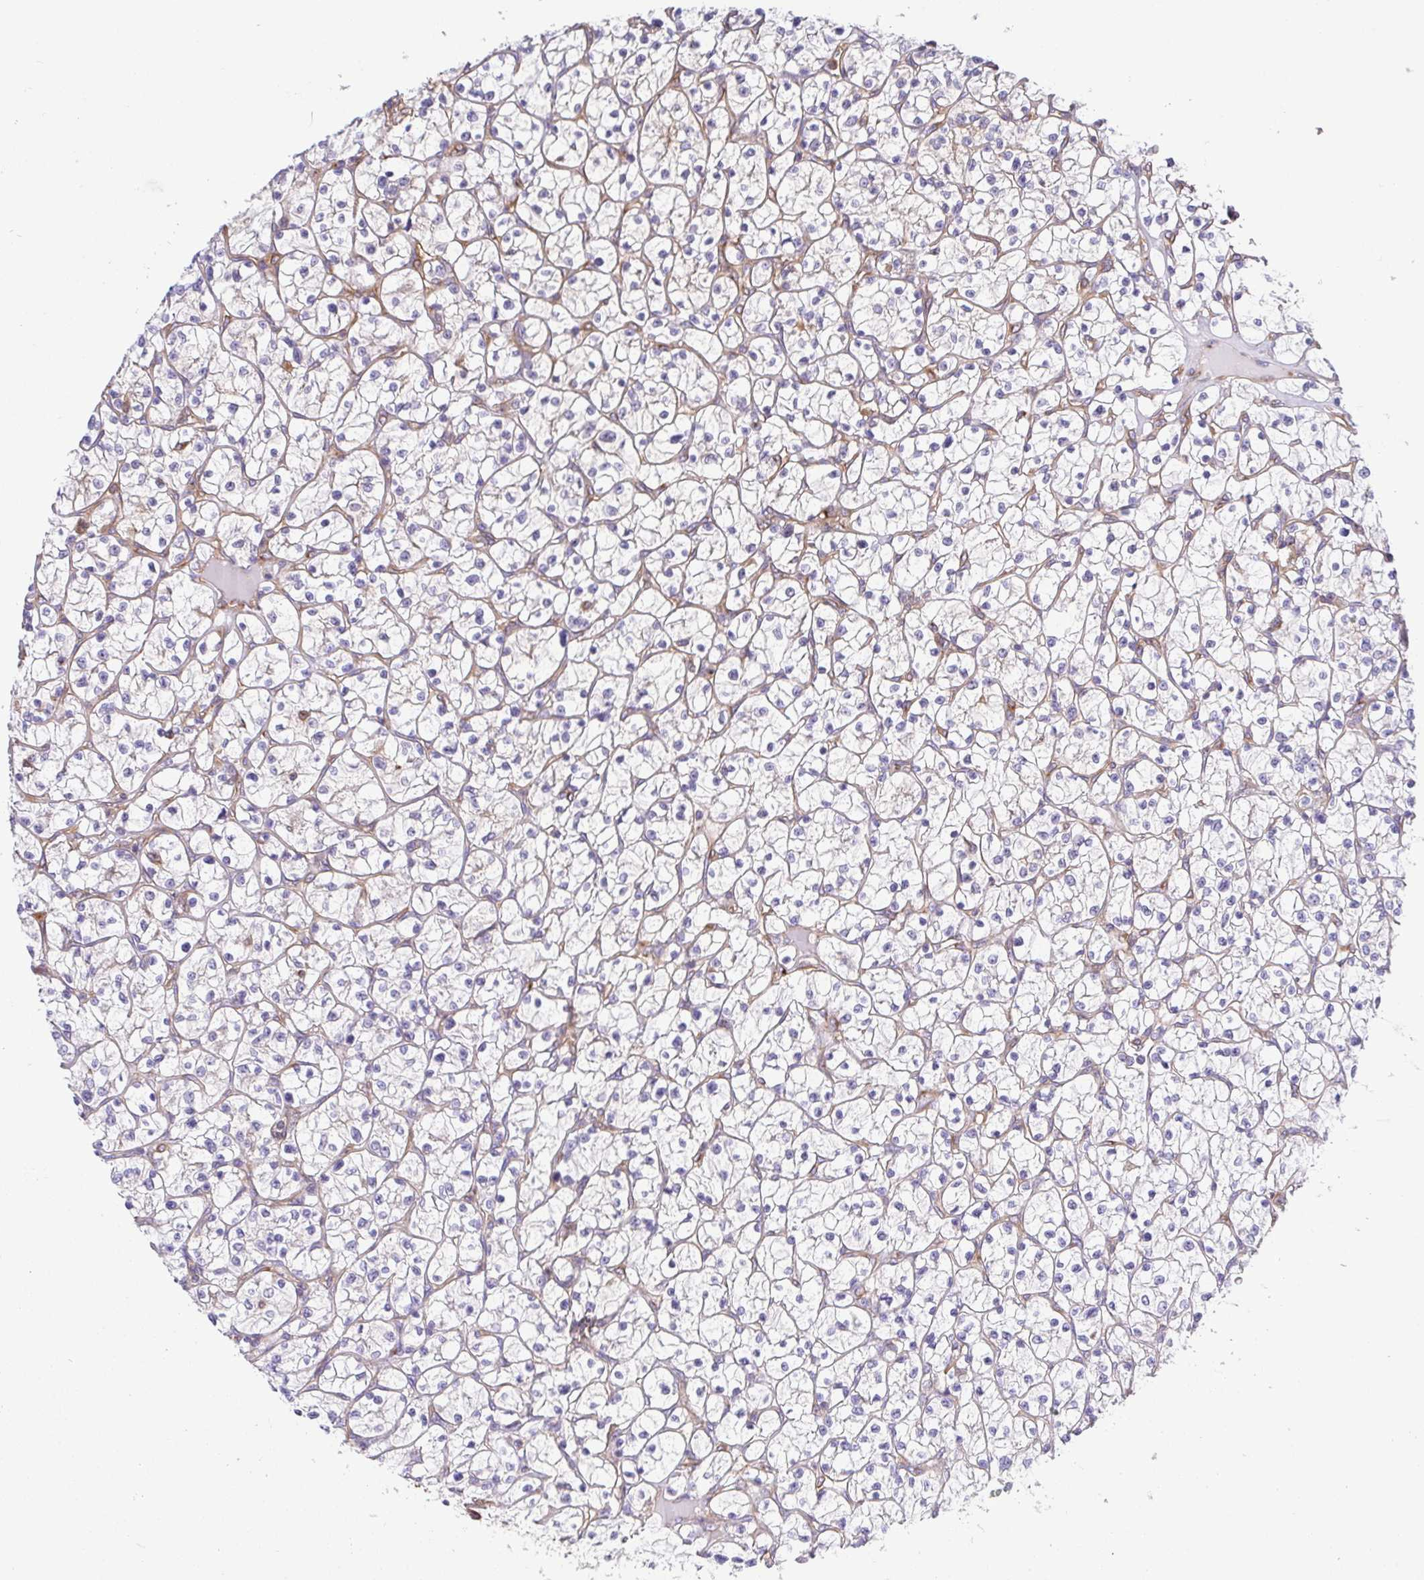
{"staining": {"intensity": "moderate", "quantity": "<25%", "location": "cytoplasmic/membranous"}, "tissue": "renal cancer", "cell_type": "Tumor cells", "image_type": "cancer", "snomed": [{"axis": "morphology", "description": "Adenocarcinoma, NOS"}, {"axis": "topography", "description": "Kidney"}], "caption": "Brown immunohistochemical staining in human renal adenocarcinoma displays moderate cytoplasmic/membranous staining in about <25% of tumor cells.", "gene": "KIF5B", "patient": {"sex": "female", "age": 64}}